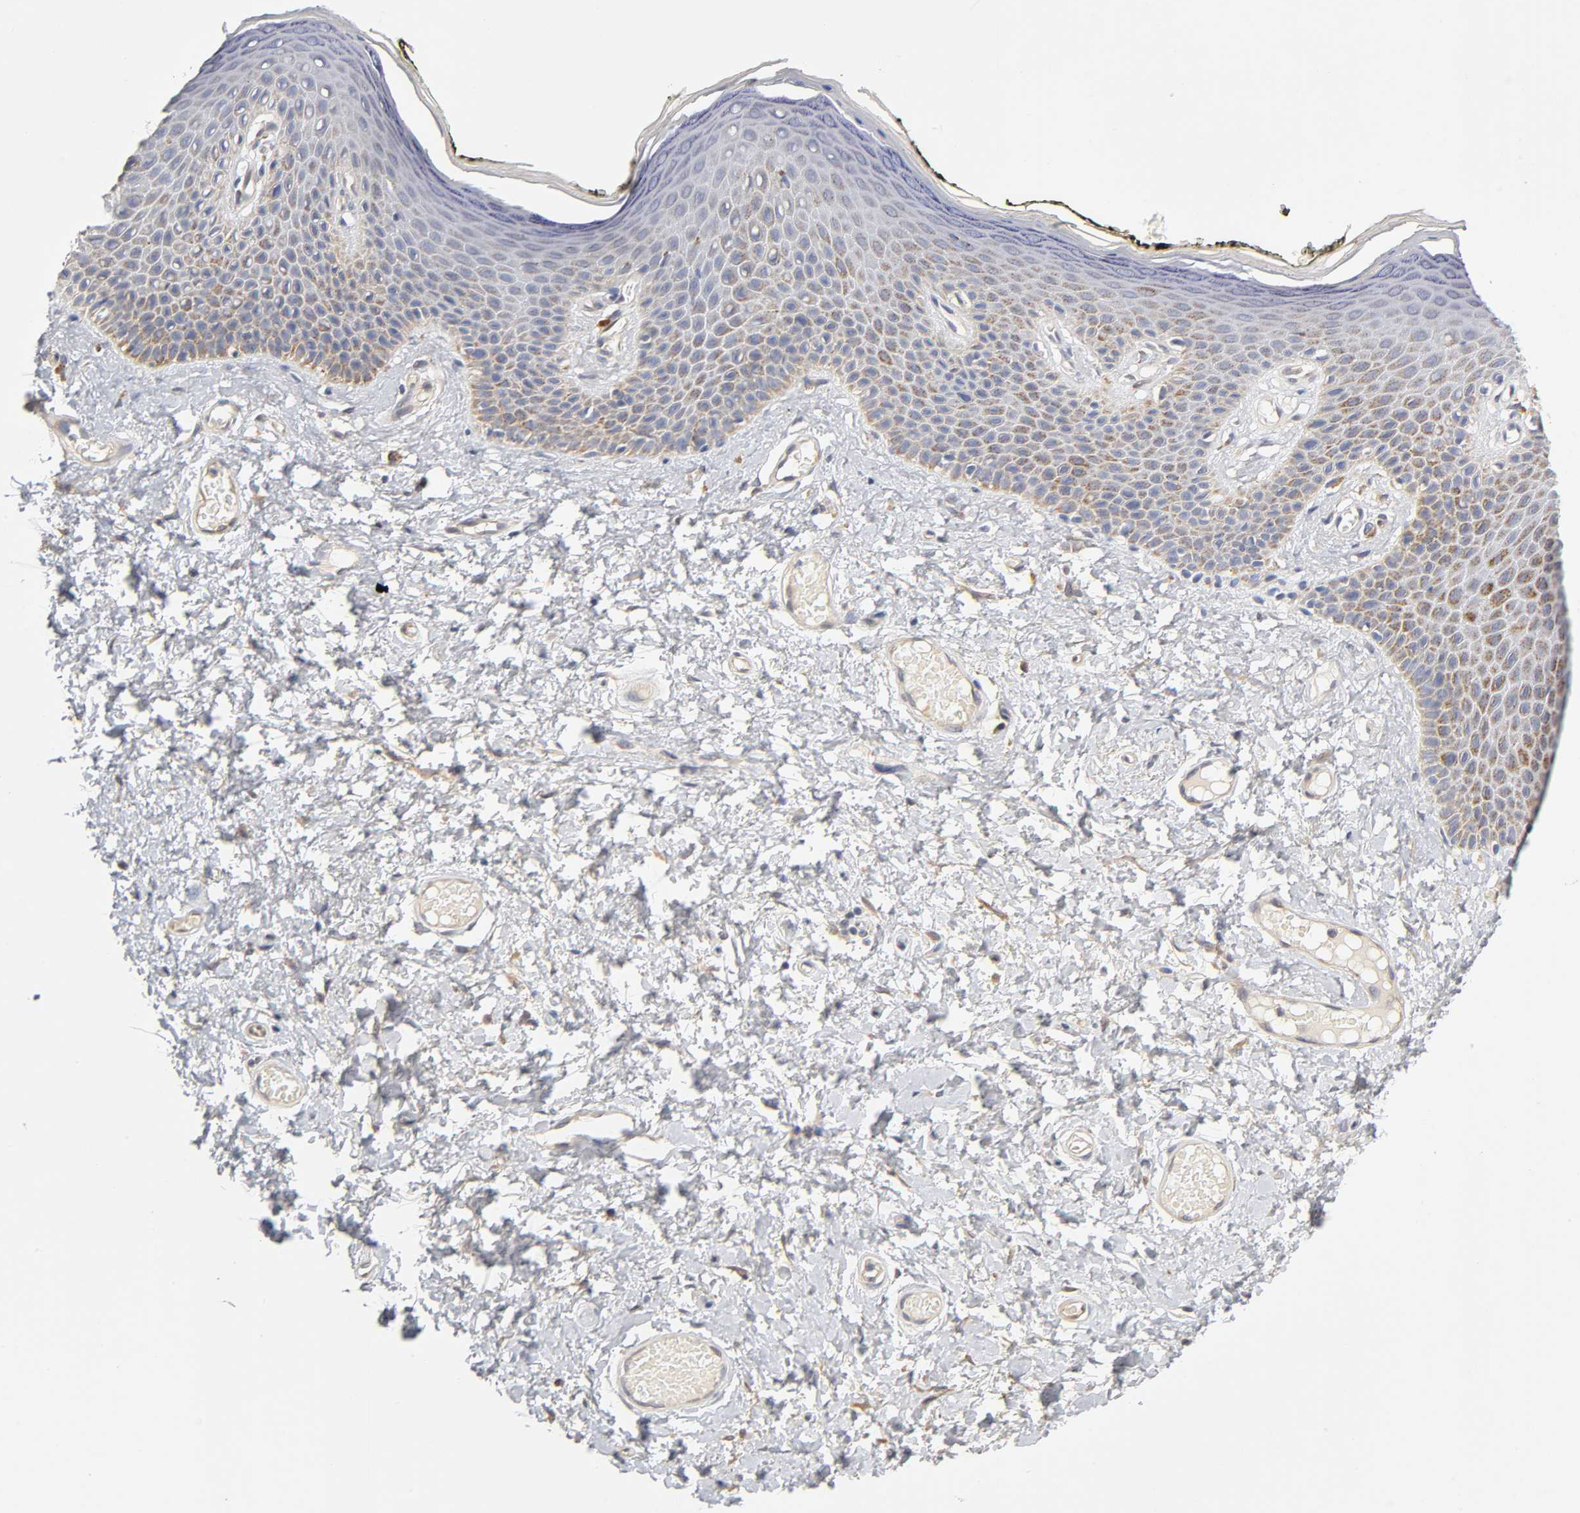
{"staining": {"intensity": "moderate", "quantity": ">75%", "location": "cytoplasmic/membranous"}, "tissue": "skin", "cell_type": "Epidermal cells", "image_type": "normal", "snomed": [{"axis": "morphology", "description": "Normal tissue, NOS"}, {"axis": "morphology", "description": "Inflammation, NOS"}, {"axis": "topography", "description": "Vulva"}], "caption": "Immunohistochemistry of normal skin reveals medium levels of moderate cytoplasmic/membranous positivity in about >75% of epidermal cells.", "gene": "ISG15", "patient": {"sex": "female", "age": 84}}